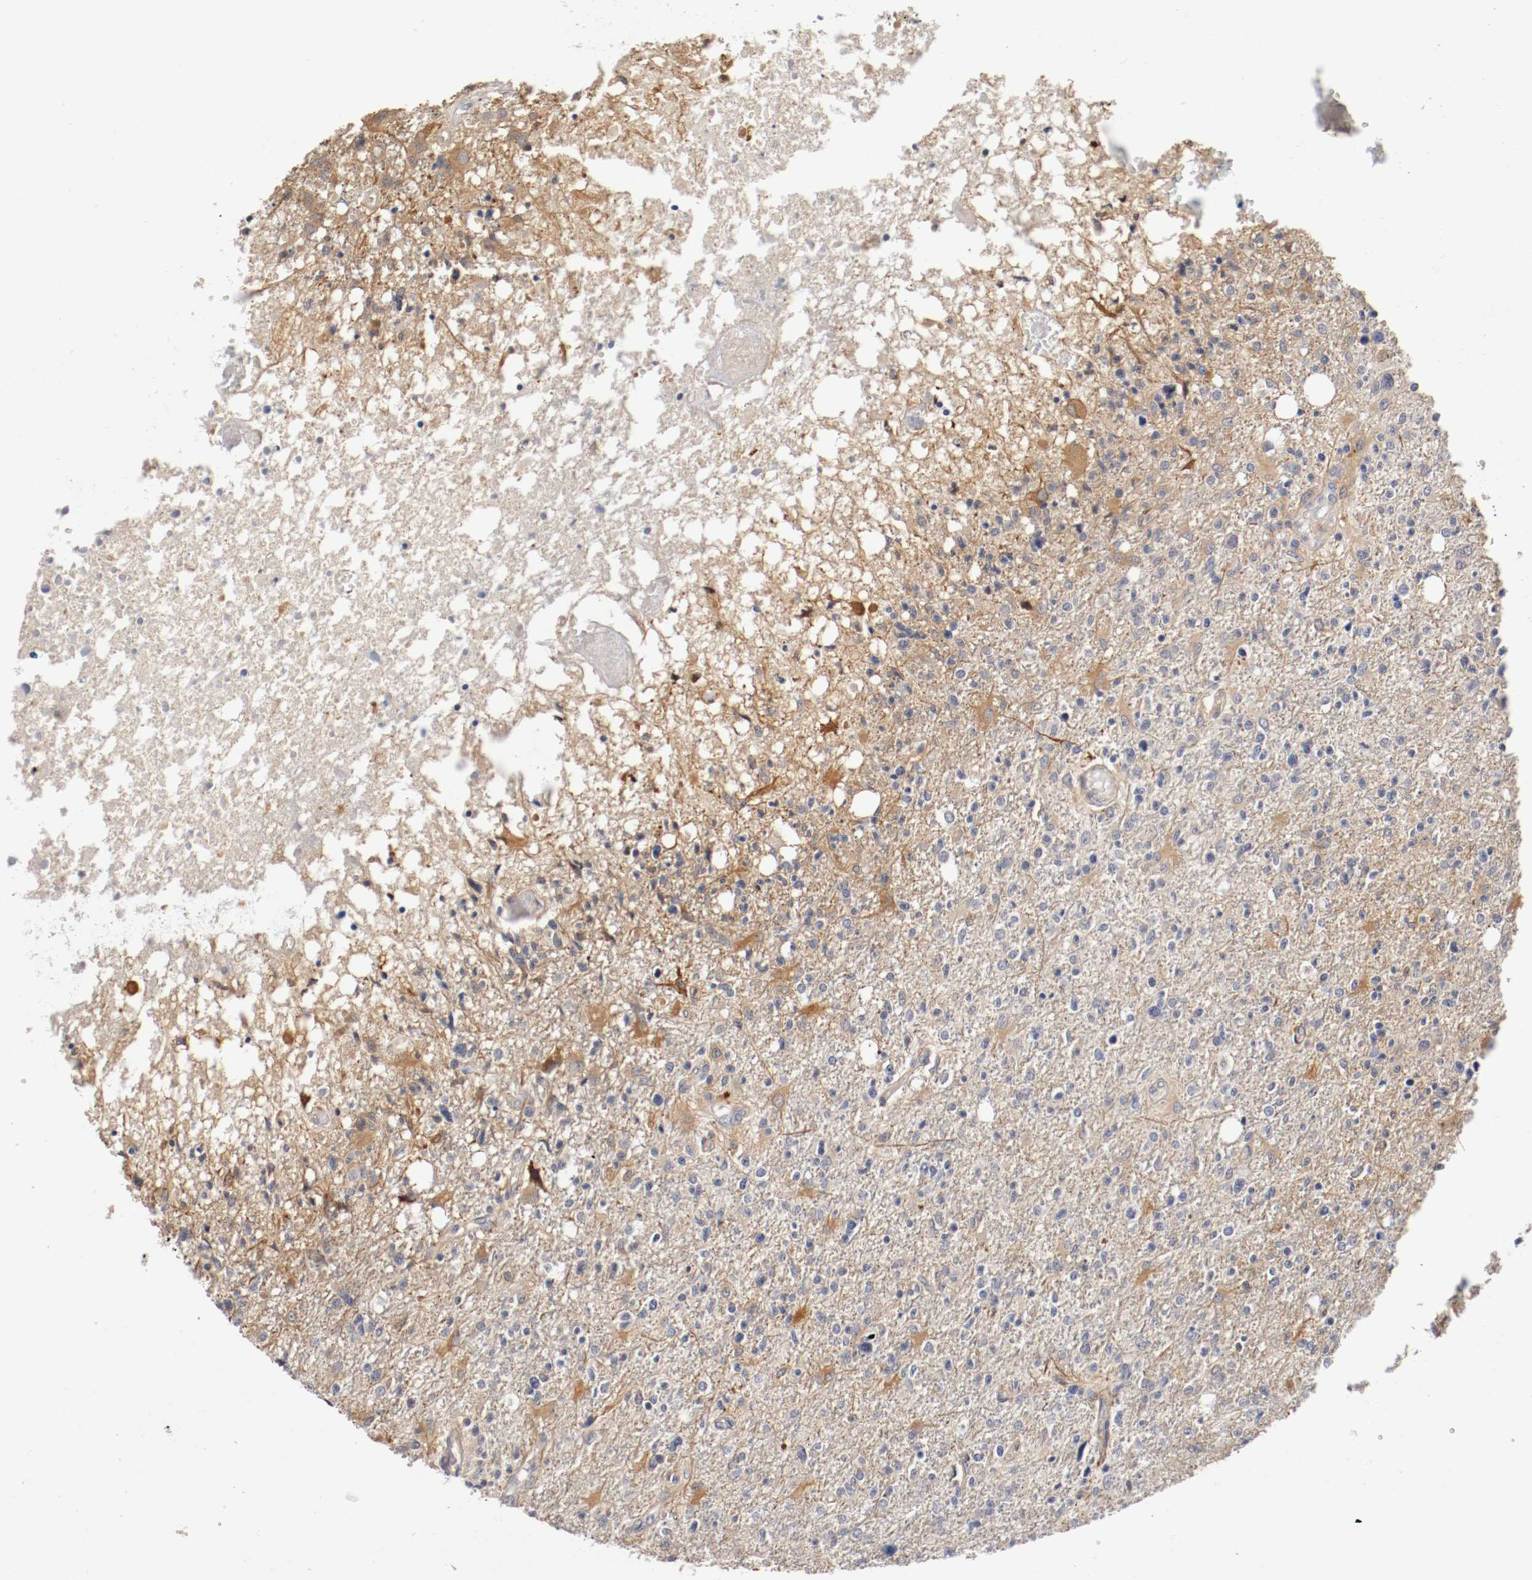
{"staining": {"intensity": "weak", "quantity": "25%-75%", "location": "cytoplasmic/membranous"}, "tissue": "glioma", "cell_type": "Tumor cells", "image_type": "cancer", "snomed": [{"axis": "morphology", "description": "Glioma, malignant, High grade"}, {"axis": "topography", "description": "Cerebral cortex"}], "caption": "Protein expression analysis of human glioma reveals weak cytoplasmic/membranous expression in about 25%-75% of tumor cells.", "gene": "RBM23", "patient": {"sex": "male", "age": 76}}